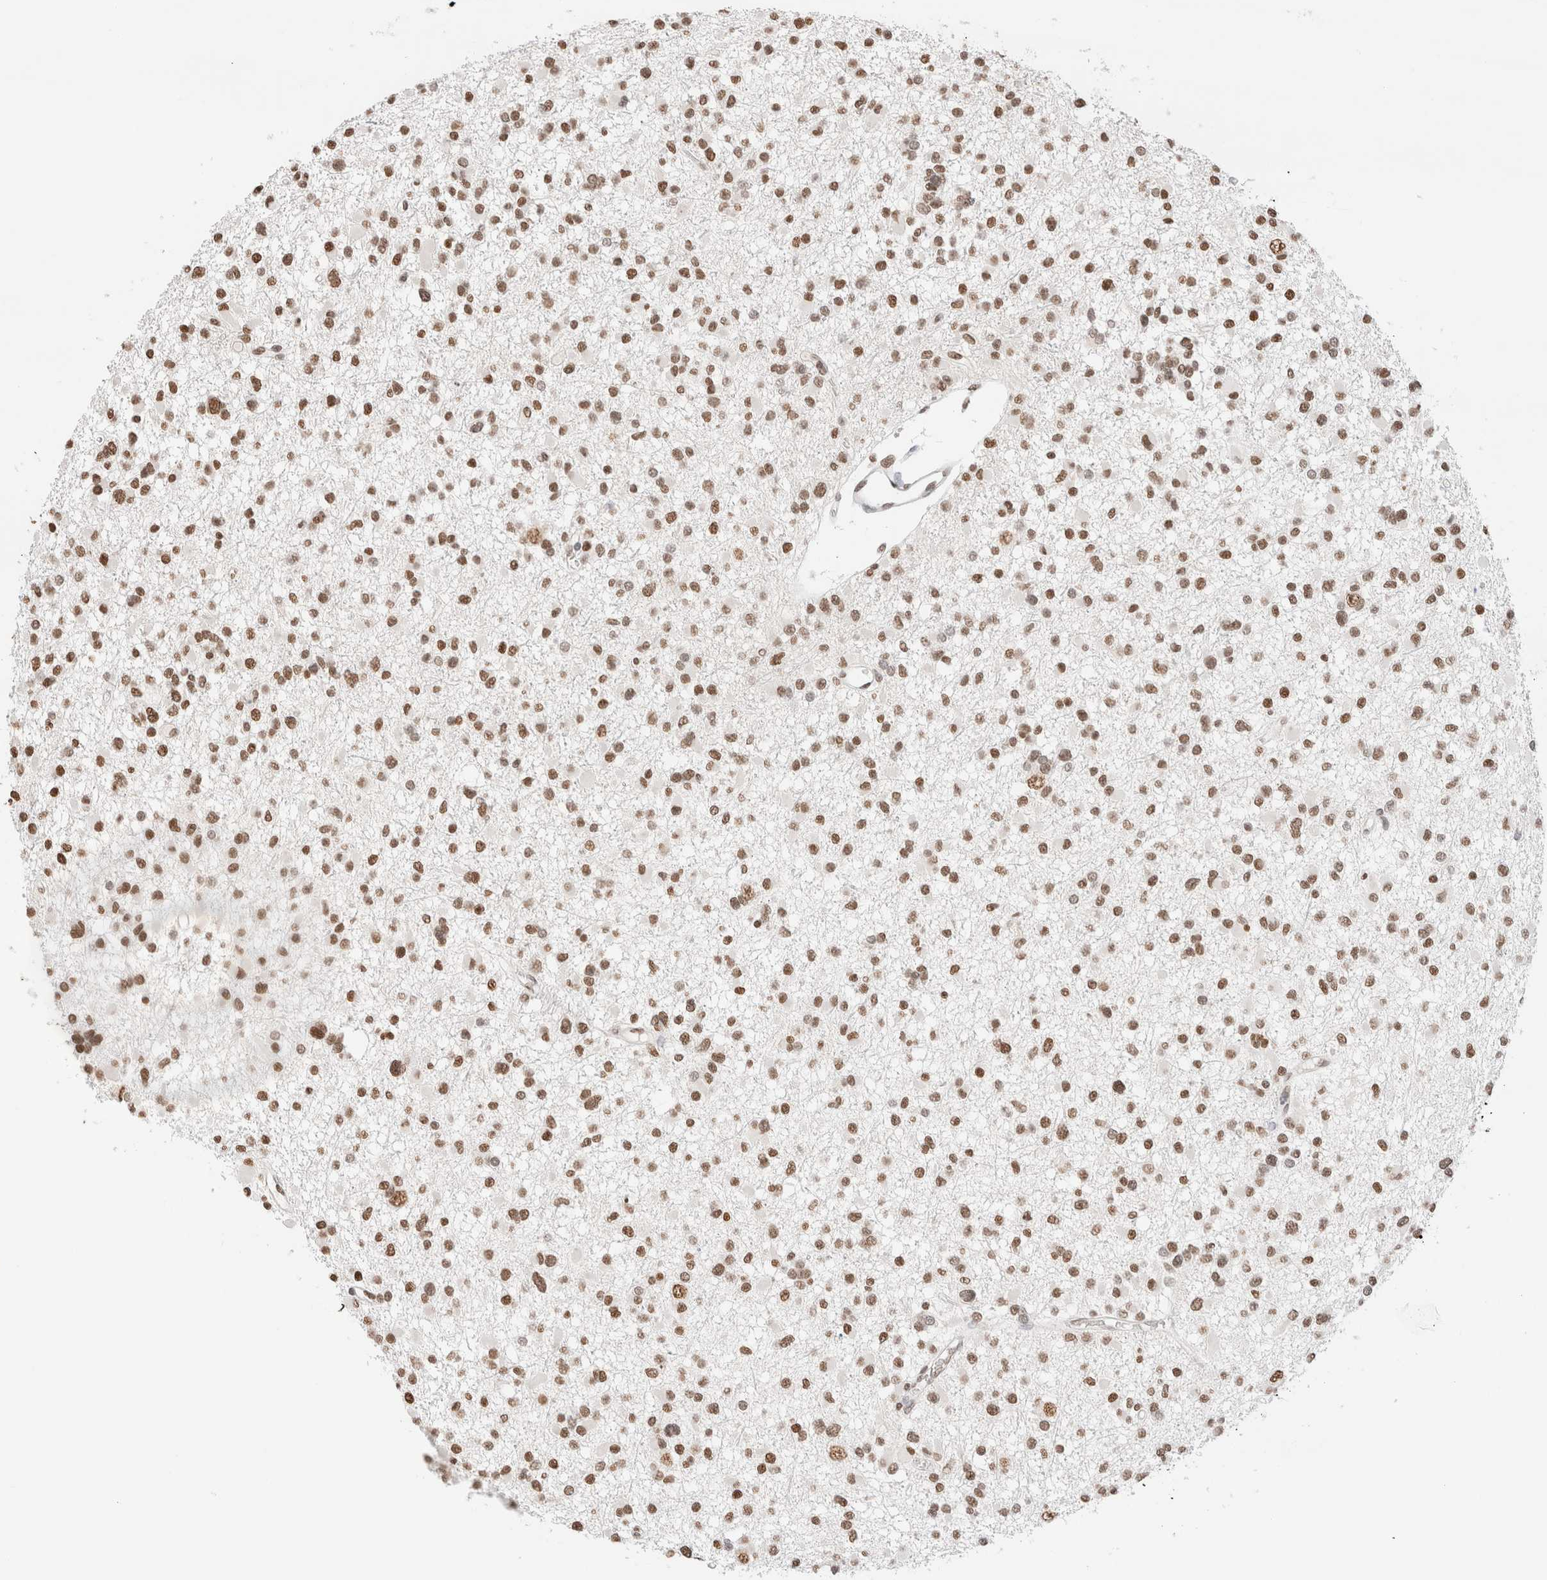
{"staining": {"intensity": "moderate", "quantity": ">75%", "location": "nuclear"}, "tissue": "glioma", "cell_type": "Tumor cells", "image_type": "cancer", "snomed": [{"axis": "morphology", "description": "Glioma, malignant, Low grade"}, {"axis": "topography", "description": "Brain"}], "caption": "Tumor cells show medium levels of moderate nuclear expression in approximately >75% of cells in glioma.", "gene": "SUPT3H", "patient": {"sex": "female", "age": 22}}